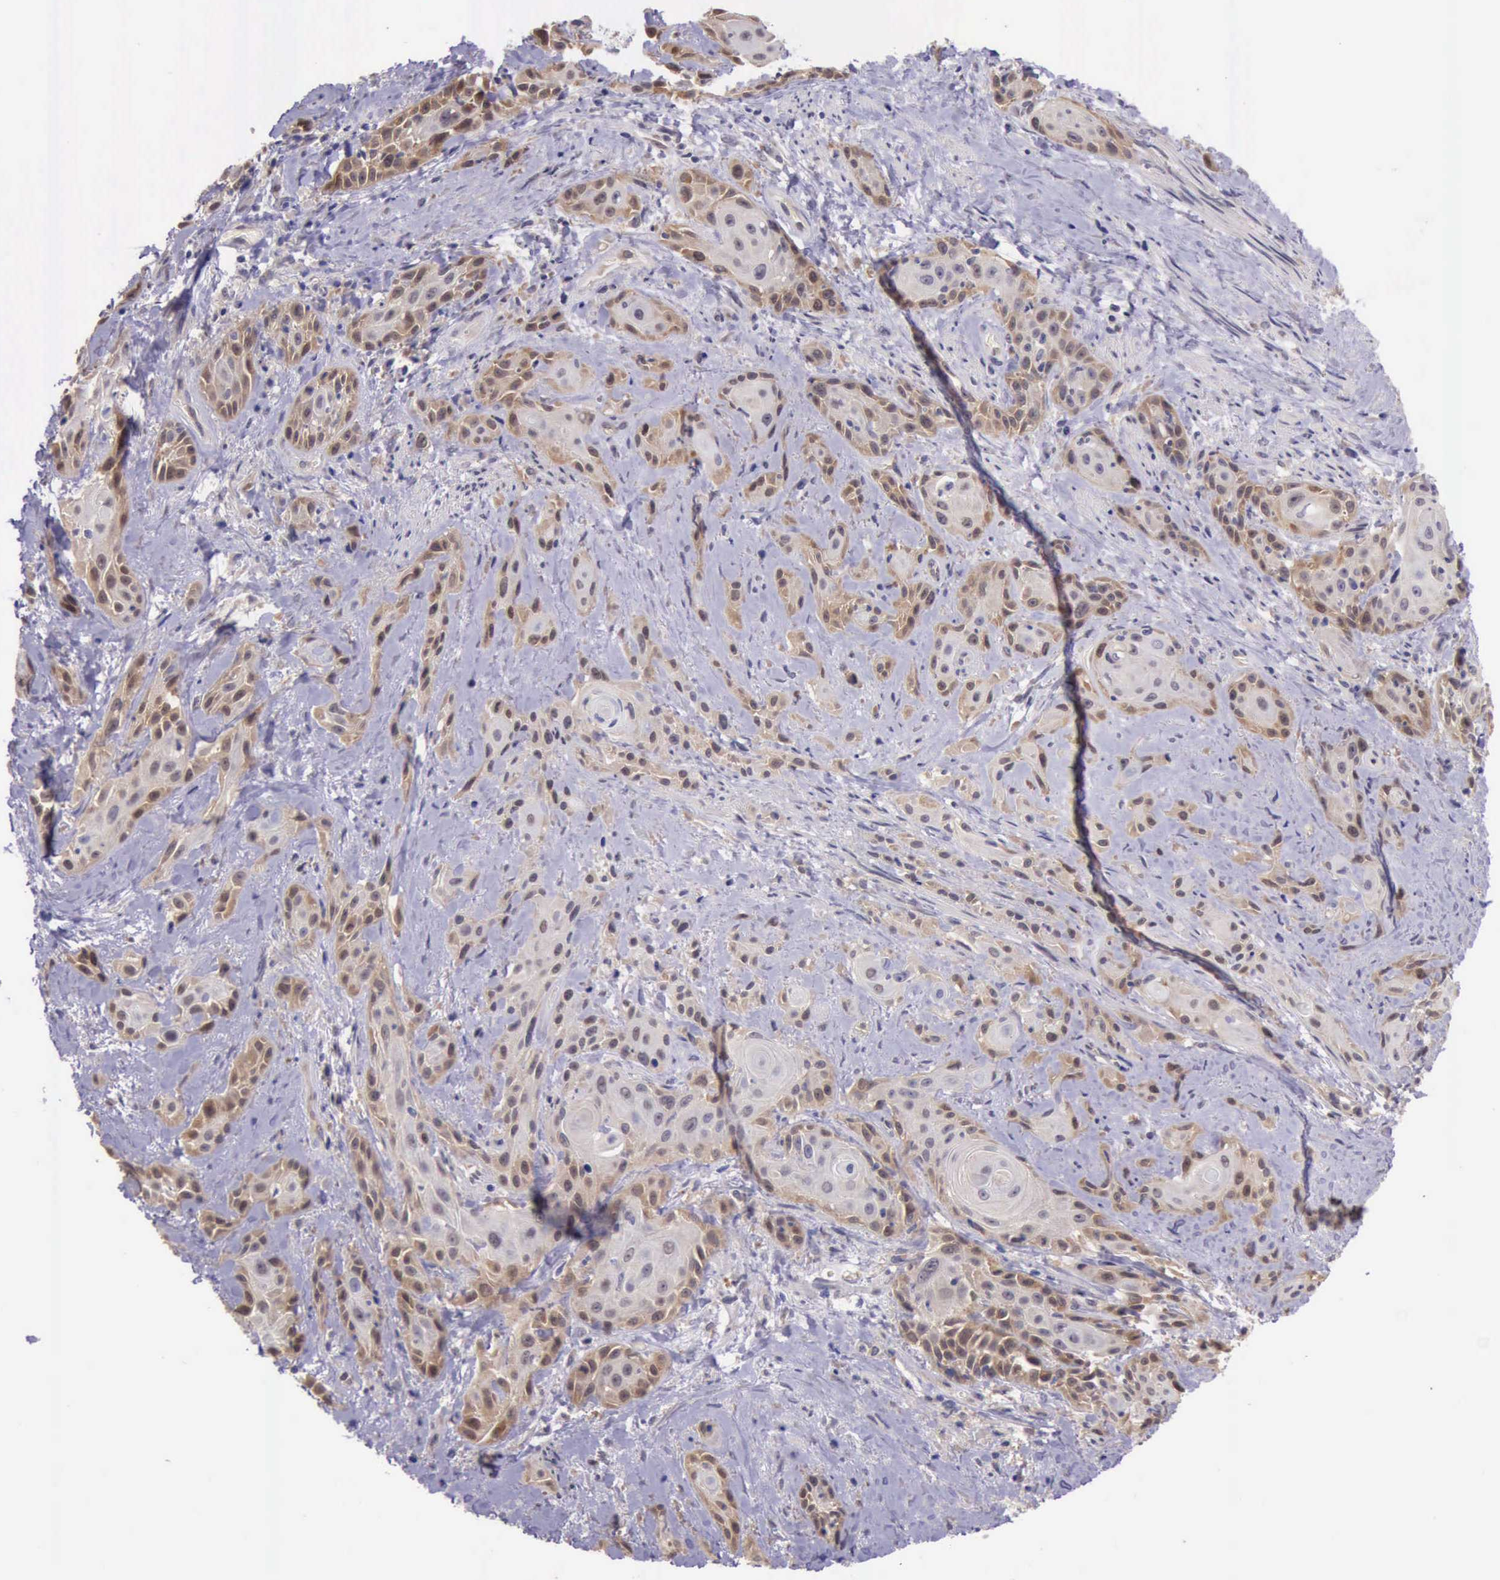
{"staining": {"intensity": "moderate", "quantity": ">75%", "location": "cytoplasmic/membranous"}, "tissue": "skin cancer", "cell_type": "Tumor cells", "image_type": "cancer", "snomed": [{"axis": "morphology", "description": "Squamous cell carcinoma, NOS"}, {"axis": "topography", "description": "Skin"}, {"axis": "topography", "description": "Anal"}], "caption": "This image reveals skin cancer stained with immunohistochemistry to label a protein in brown. The cytoplasmic/membranous of tumor cells show moderate positivity for the protein. Nuclei are counter-stained blue.", "gene": "PLEK2", "patient": {"sex": "male", "age": 64}}